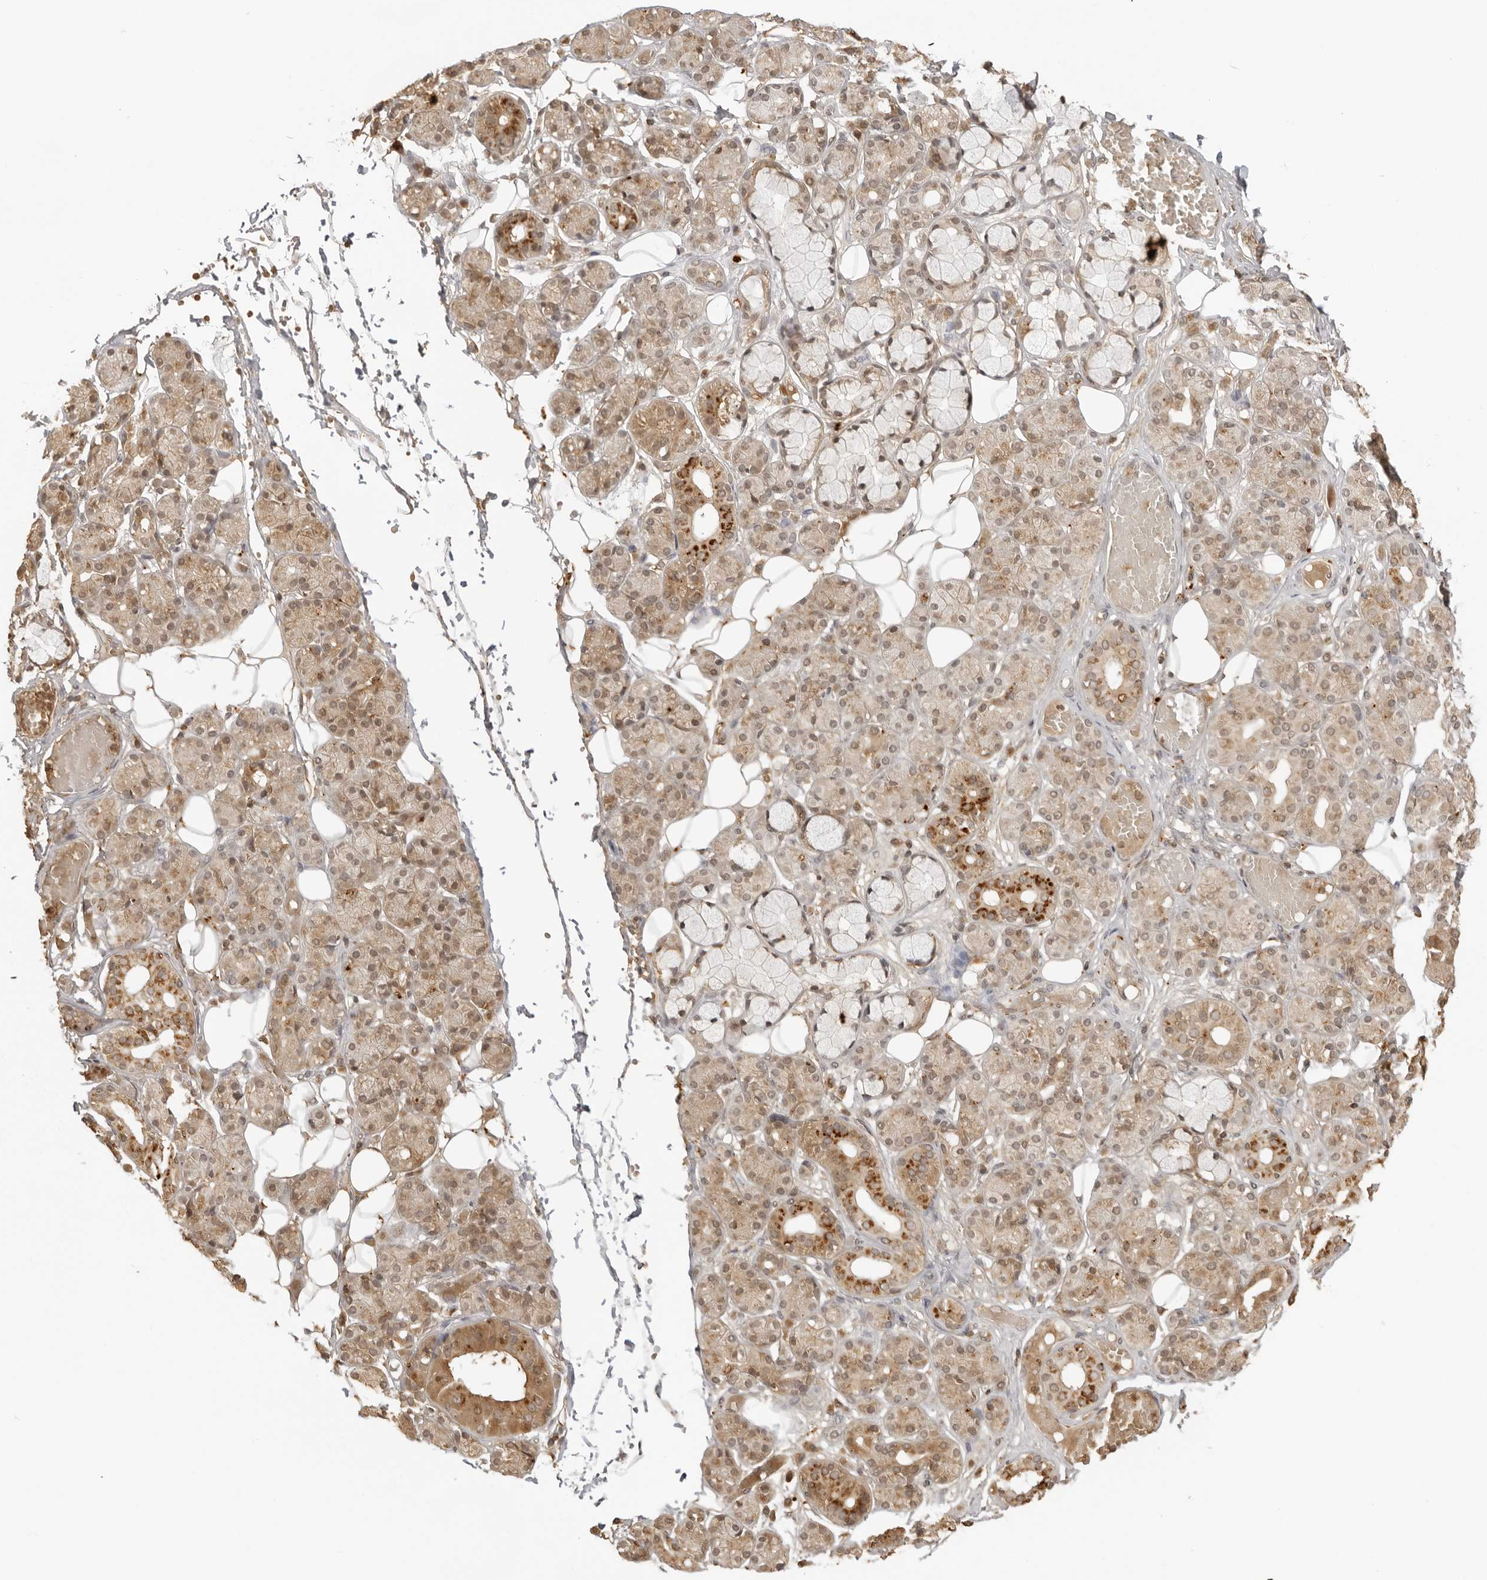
{"staining": {"intensity": "moderate", "quantity": "25%-75%", "location": "cytoplasmic/membranous,nuclear"}, "tissue": "salivary gland", "cell_type": "Glandular cells", "image_type": "normal", "snomed": [{"axis": "morphology", "description": "Normal tissue, NOS"}, {"axis": "topography", "description": "Salivary gland"}], "caption": "Immunohistochemistry (IHC) (DAB (3,3'-diaminobenzidine)) staining of normal salivary gland displays moderate cytoplasmic/membranous,nuclear protein expression in about 25%-75% of glandular cells. The protein is stained brown, and the nuclei are stained in blue (DAB (3,3'-diaminobenzidine) IHC with brightfield microscopy, high magnification).", "gene": "IKBKE", "patient": {"sex": "male", "age": 63}}